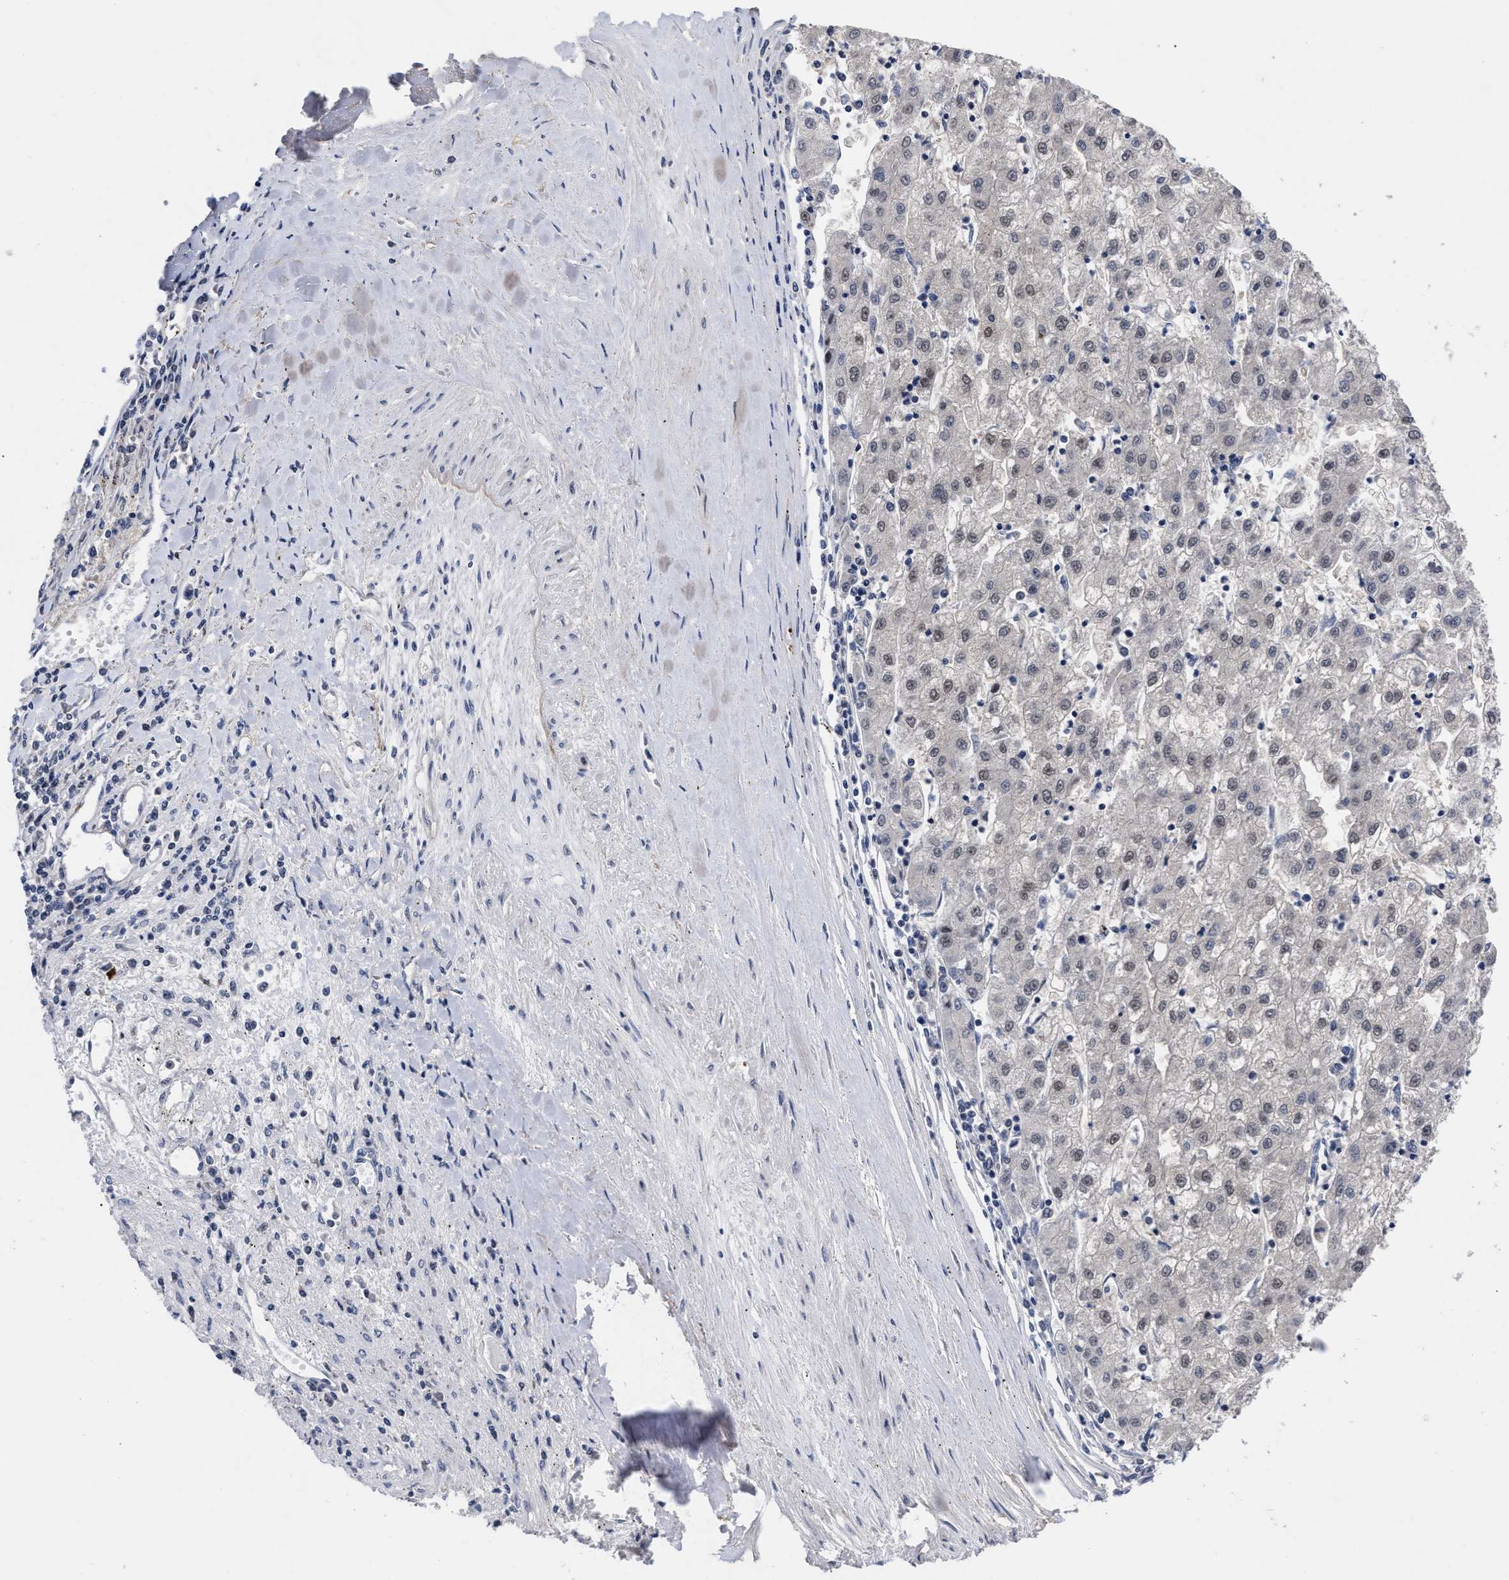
{"staining": {"intensity": "negative", "quantity": "none", "location": "none"}, "tissue": "liver cancer", "cell_type": "Tumor cells", "image_type": "cancer", "snomed": [{"axis": "morphology", "description": "Carcinoma, Hepatocellular, NOS"}, {"axis": "topography", "description": "Liver"}], "caption": "Tumor cells are negative for brown protein staining in liver cancer.", "gene": "CCN5", "patient": {"sex": "male", "age": 72}}